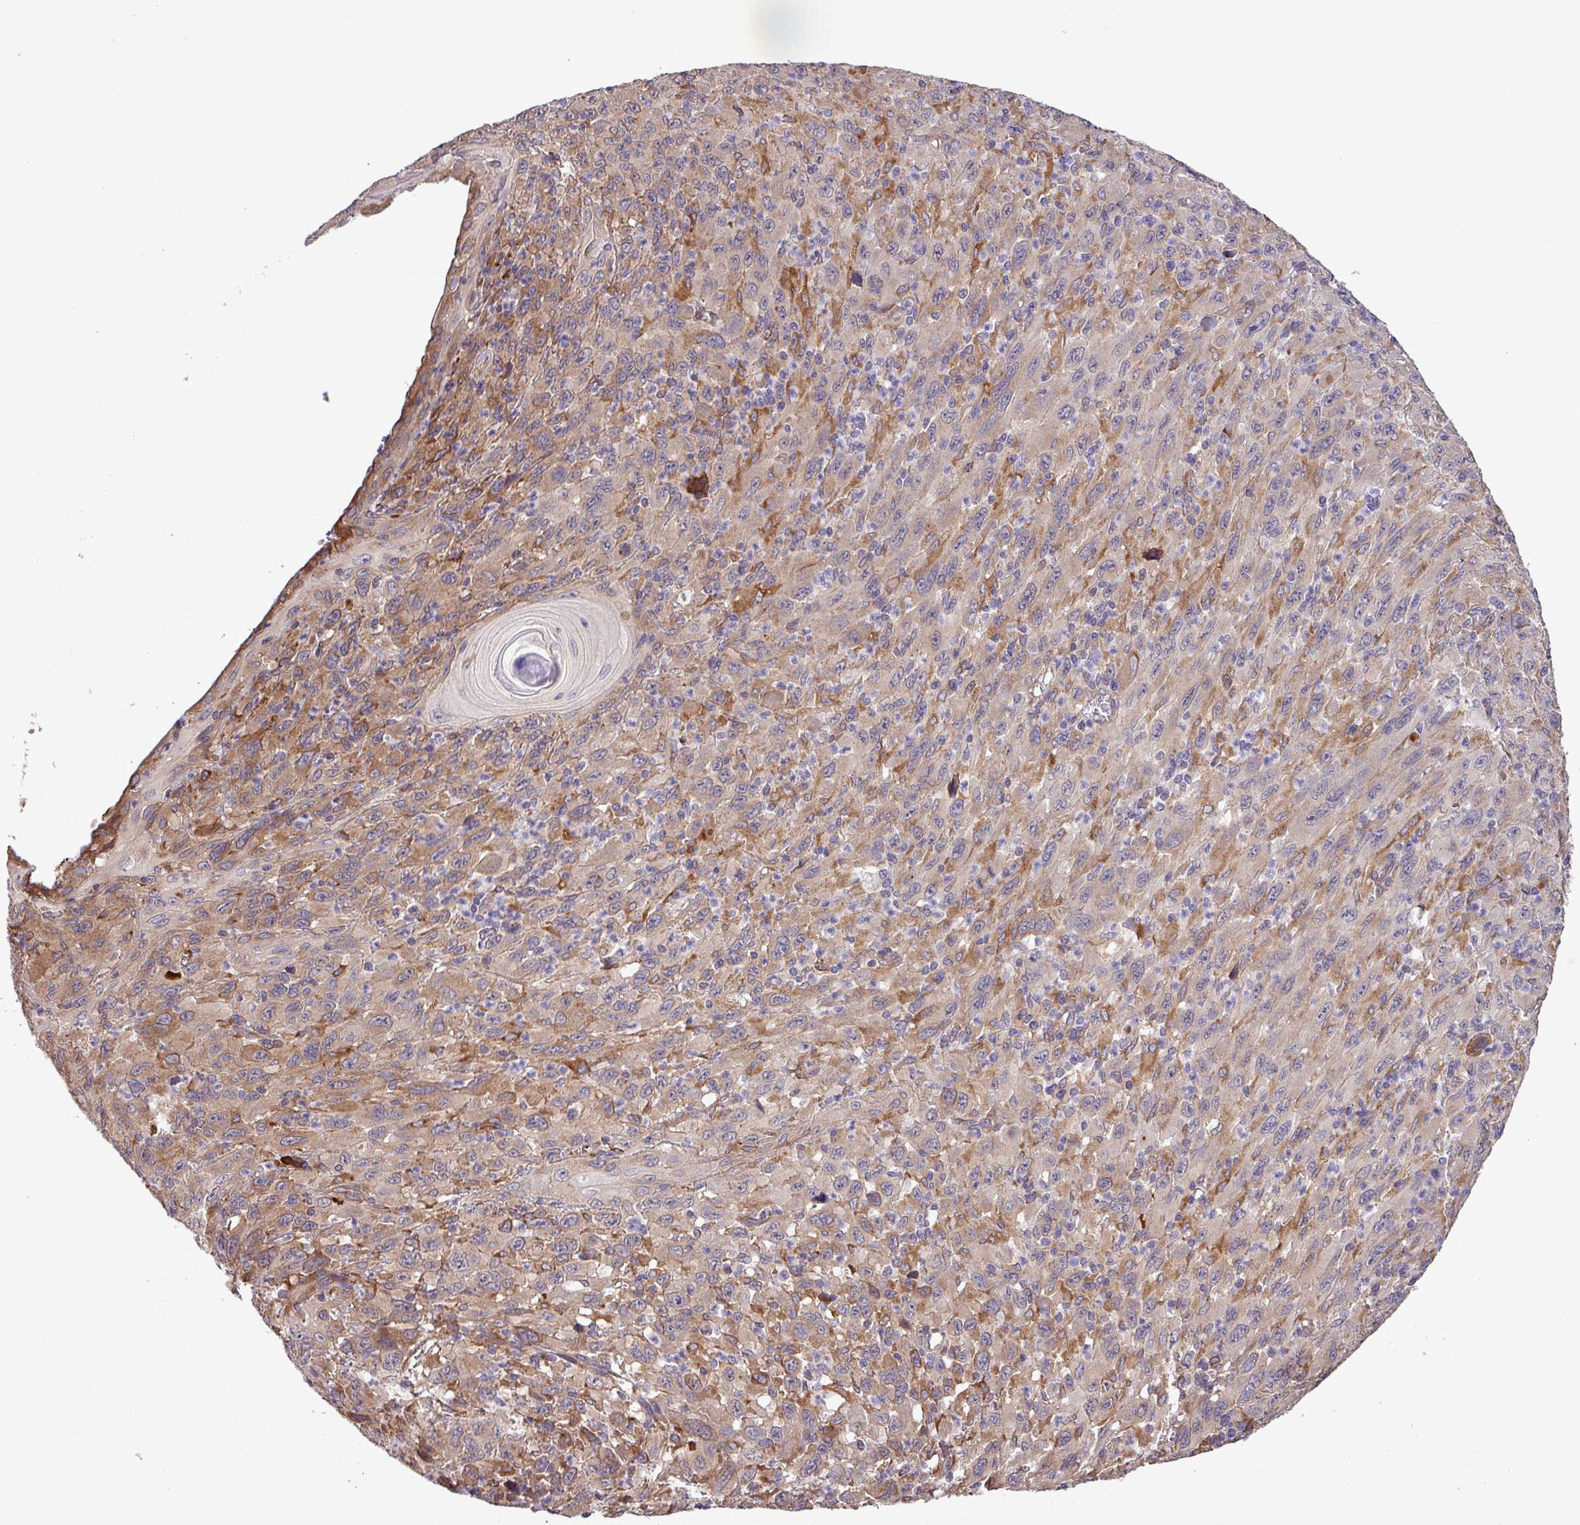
{"staining": {"intensity": "negative", "quantity": "none", "location": "none"}, "tissue": "melanoma", "cell_type": "Tumor cells", "image_type": "cancer", "snomed": [{"axis": "morphology", "description": "Malignant melanoma, Metastatic site"}, {"axis": "topography", "description": "Skin"}], "caption": "Immunohistochemistry of melanoma demonstrates no expression in tumor cells. The staining was performed using DAB (3,3'-diaminobenzidine) to visualize the protein expression in brown, while the nuclei were stained in blue with hematoxylin (Magnification: 20x).", "gene": "MEGF6", "patient": {"sex": "female", "age": 56}}